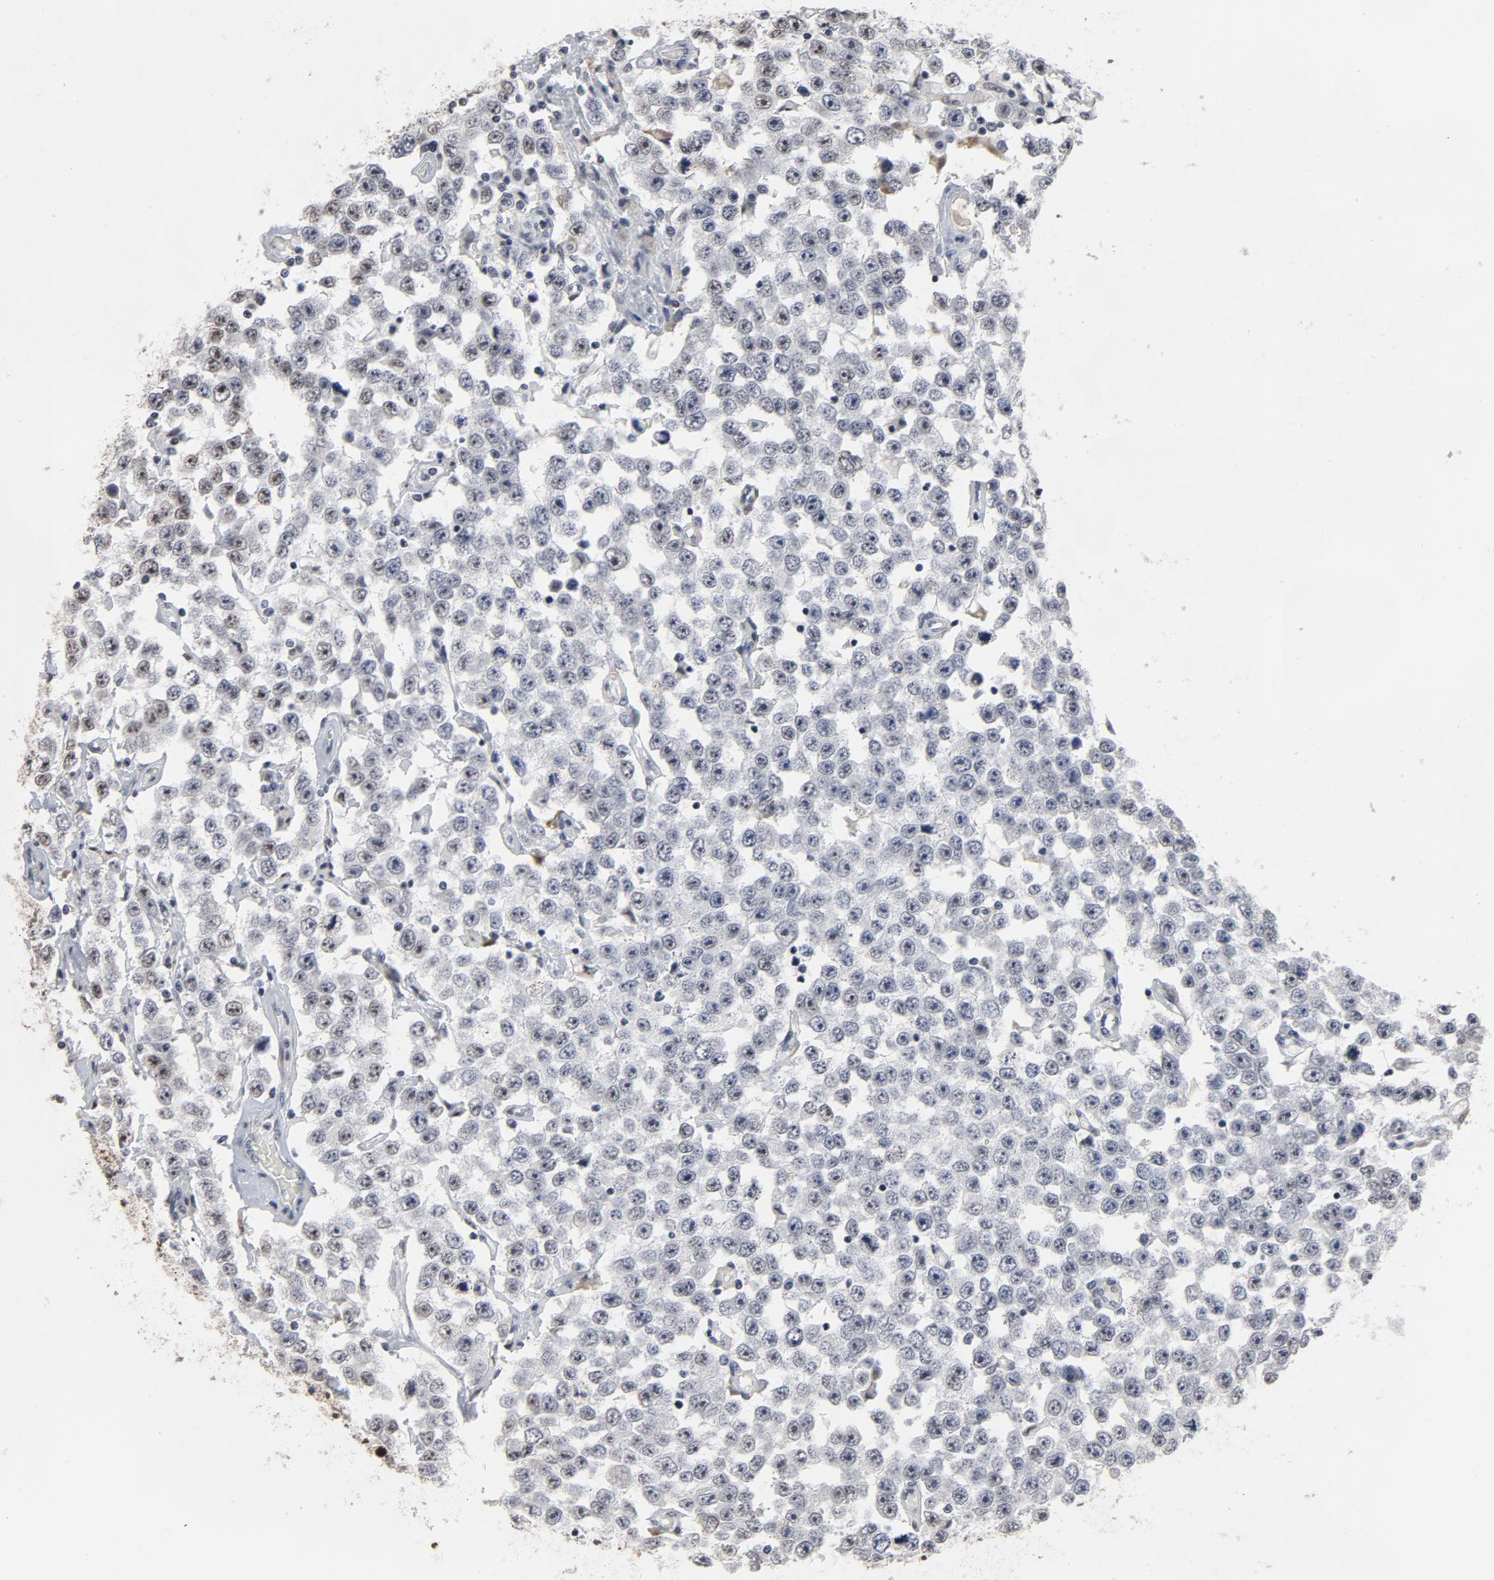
{"staining": {"intensity": "negative", "quantity": "none", "location": "none"}, "tissue": "testis cancer", "cell_type": "Tumor cells", "image_type": "cancer", "snomed": [{"axis": "morphology", "description": "Seminoma, NOS"}, {"axis": "topography", "description": "Testis"}], "caption": "An IHC image of testis cancer is shown. There is no staining in tumor cells of testis cancer.", "gene": "MRE11", "patient": {"sex": "male", "age": 52}}